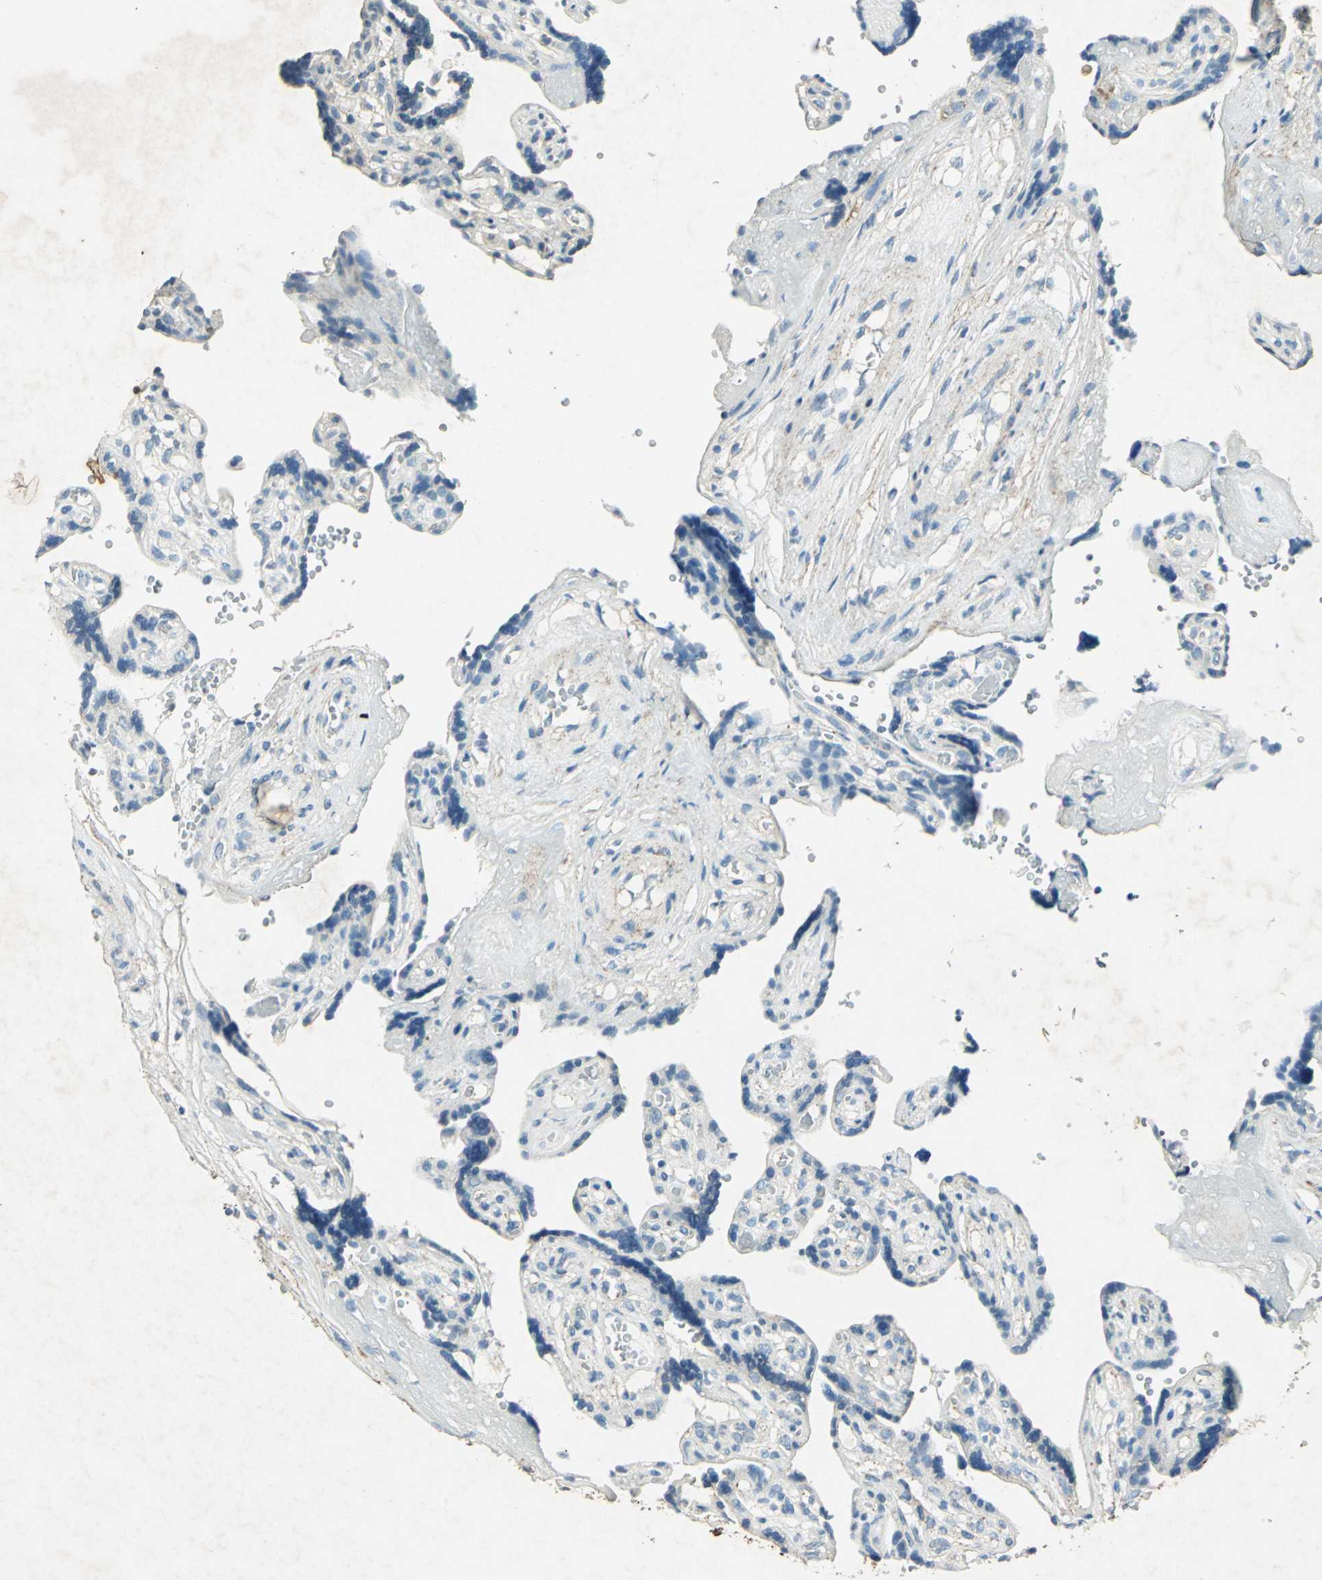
{"staining": {"intensity": "weak", "quantity": "25%-75%", "location": "cytoplasmic/membranous"}, "tissue": "placenta", "cell_type": "Decidual cells", "image_type": "normal", "snomed": [{"axis": "morphology", "description": "Normal tissue, NOS"}, {"axis": "topography", "description": "Placenta"}], "caption": "A low amount of weak cytoplasmic/membranous expression is seen in about 25%-75% of decidual cells in normal placenta.", "gene": "CAMK2B", "patient": {"sex": "female", "age": 30}}